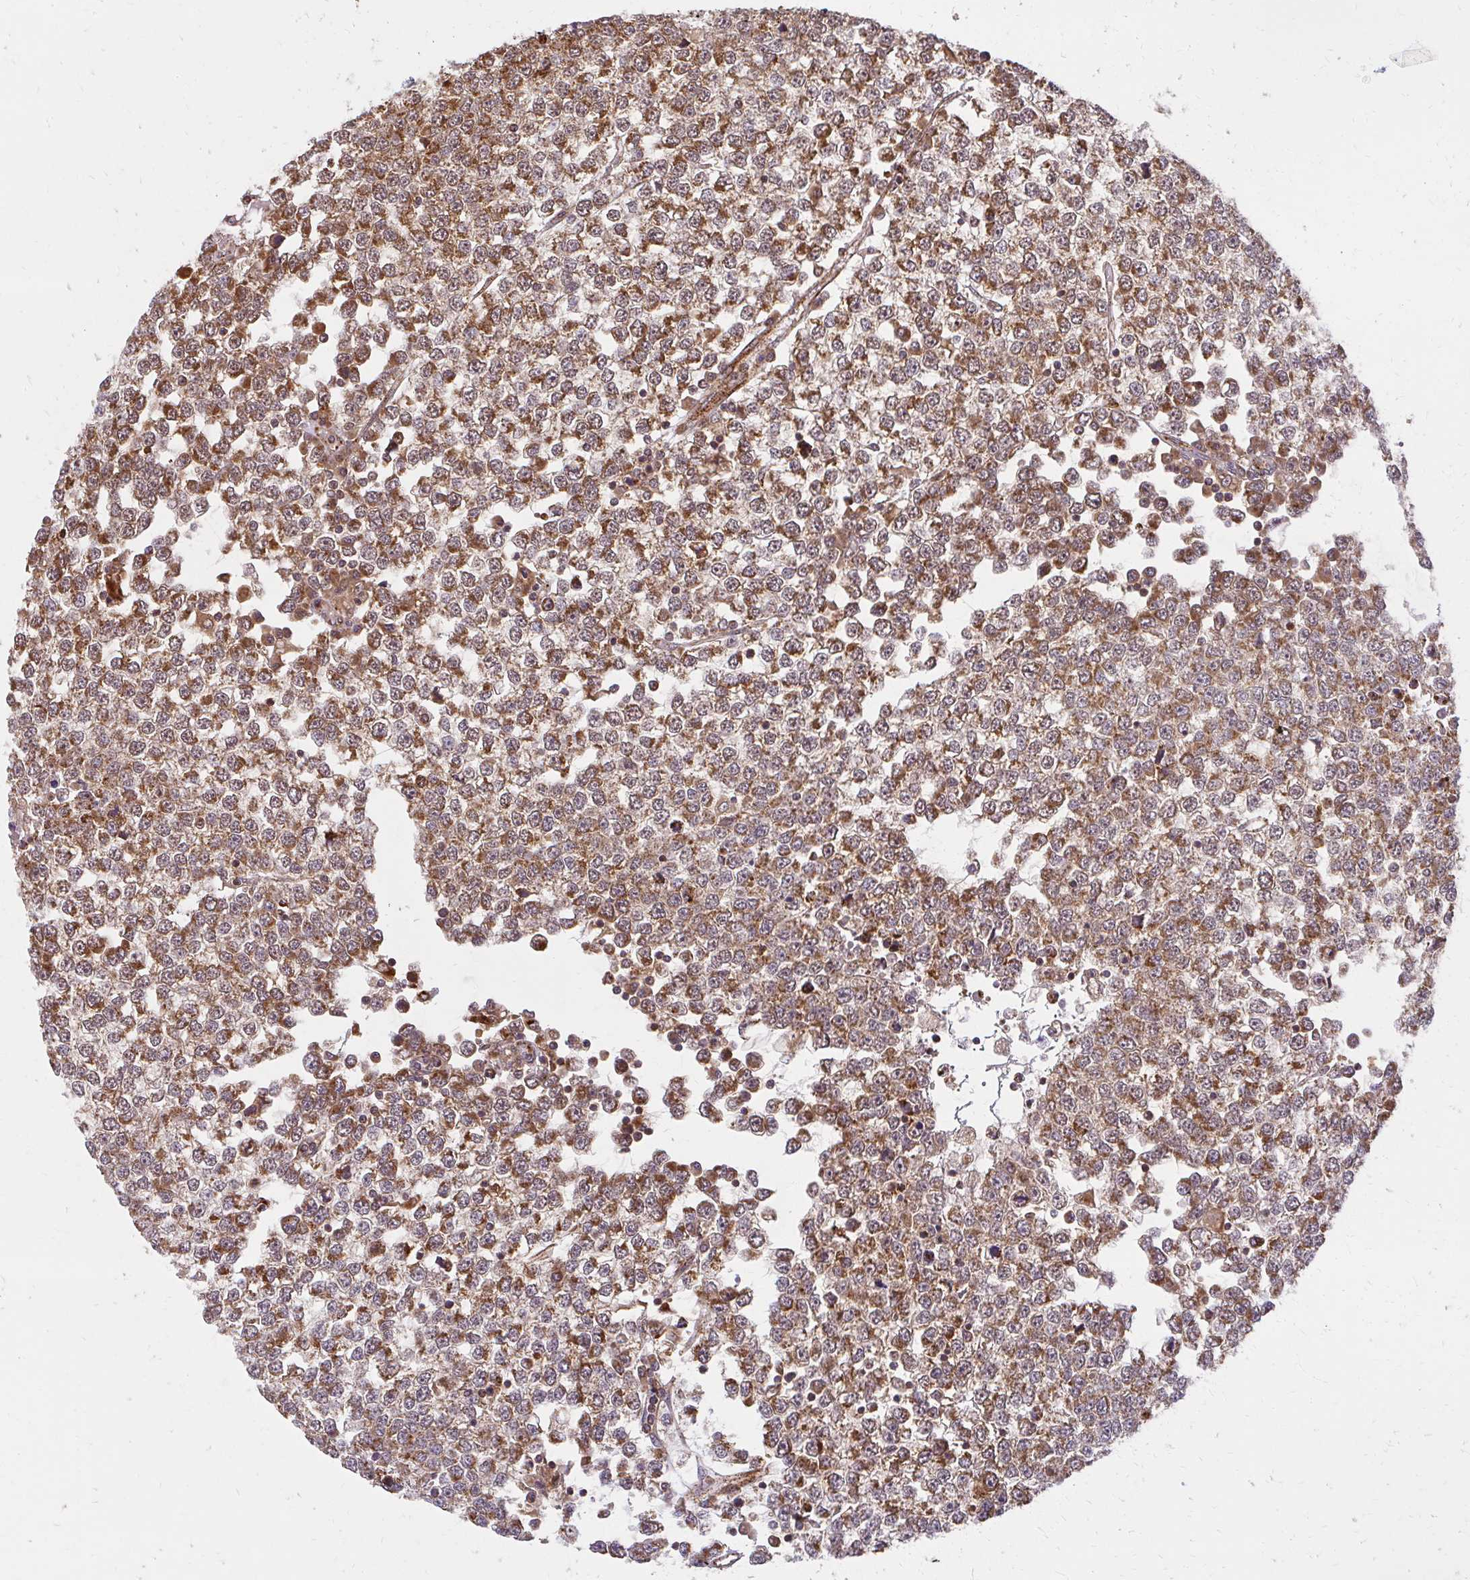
{"staining": {"intensity": "moderate", "quantity": ">75%", "location": "cytoplasmic/membranous"}, "tissue": "testis cancer", "cell_type": "Tumor cells", "image_type": "cancer", "snomed": [{"axis": "morphology", "description": "Seminoma, NOS"}, {"axis": "topography", "description": "Testis"}], "caption": "Immunohistochemistry (IHC) (DAB) staining of human testis cancer demonstrates moderate cytoplasmic/membranous protein expression in approximately >75% of tumor cells.", "gene": "GNS", "patient": {"sex": "male", "age": 65}}